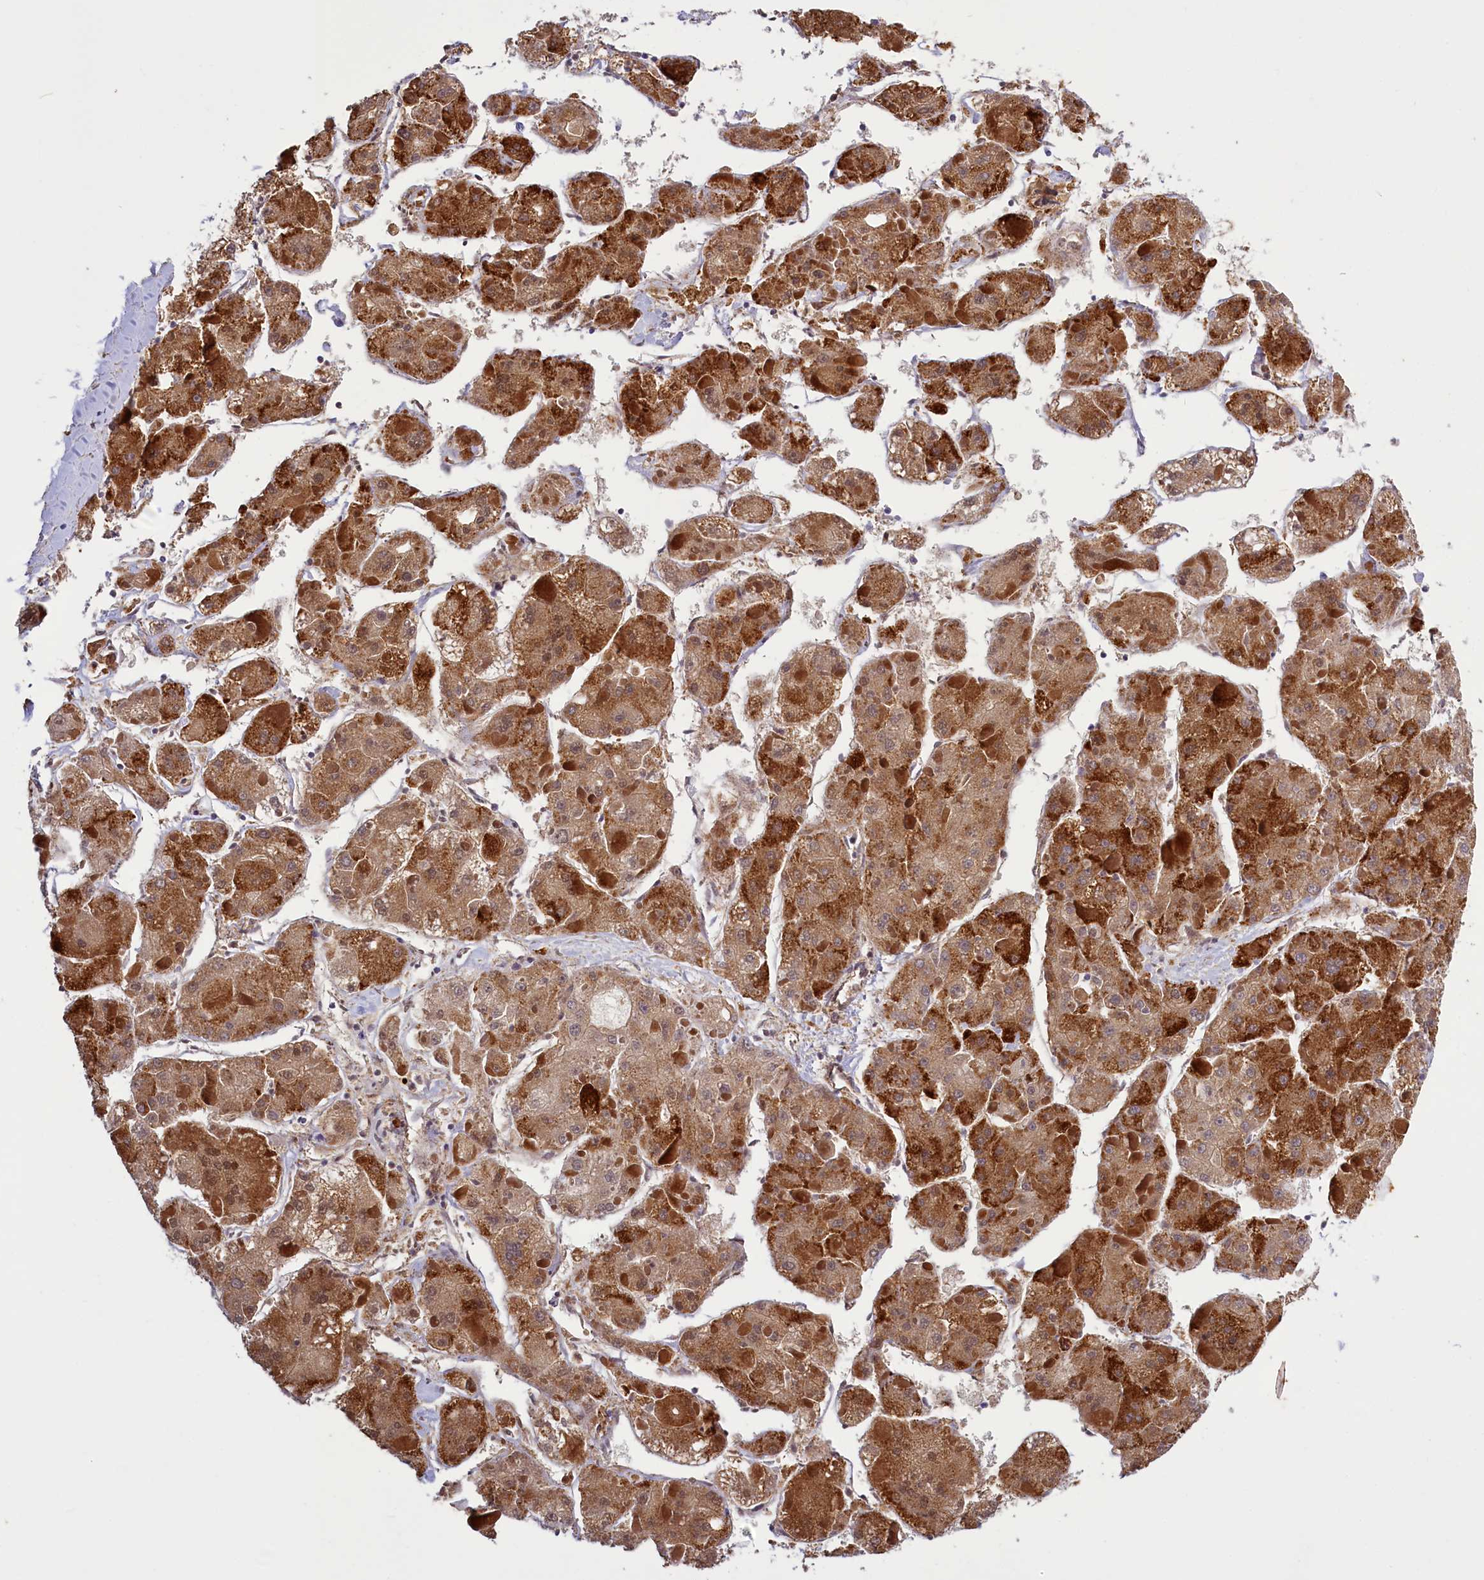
{"staining": {"intensity": "strong", "quantity": "25%-75%", "location": "cytoplasmic/membranous"}, "tissue": "liver cancer", "cell_type": "Tumor cells", "image_type": "cancer", "snomed": [{"axis": "morphology", "description": "Carcinoma, Hepatocellular, NOS"}, {"axis": "topography", "description": "Liver"}], "caption": "This photomicrograph reveals immunohistochemistry (IHC) staining of liver cancer, with high strong cytoplasmic/membranous positivity in approximately 25%-75% of tumor cells.", "gene": "DYNC2H1", "patient": {"sex": "female", "age": 73}}